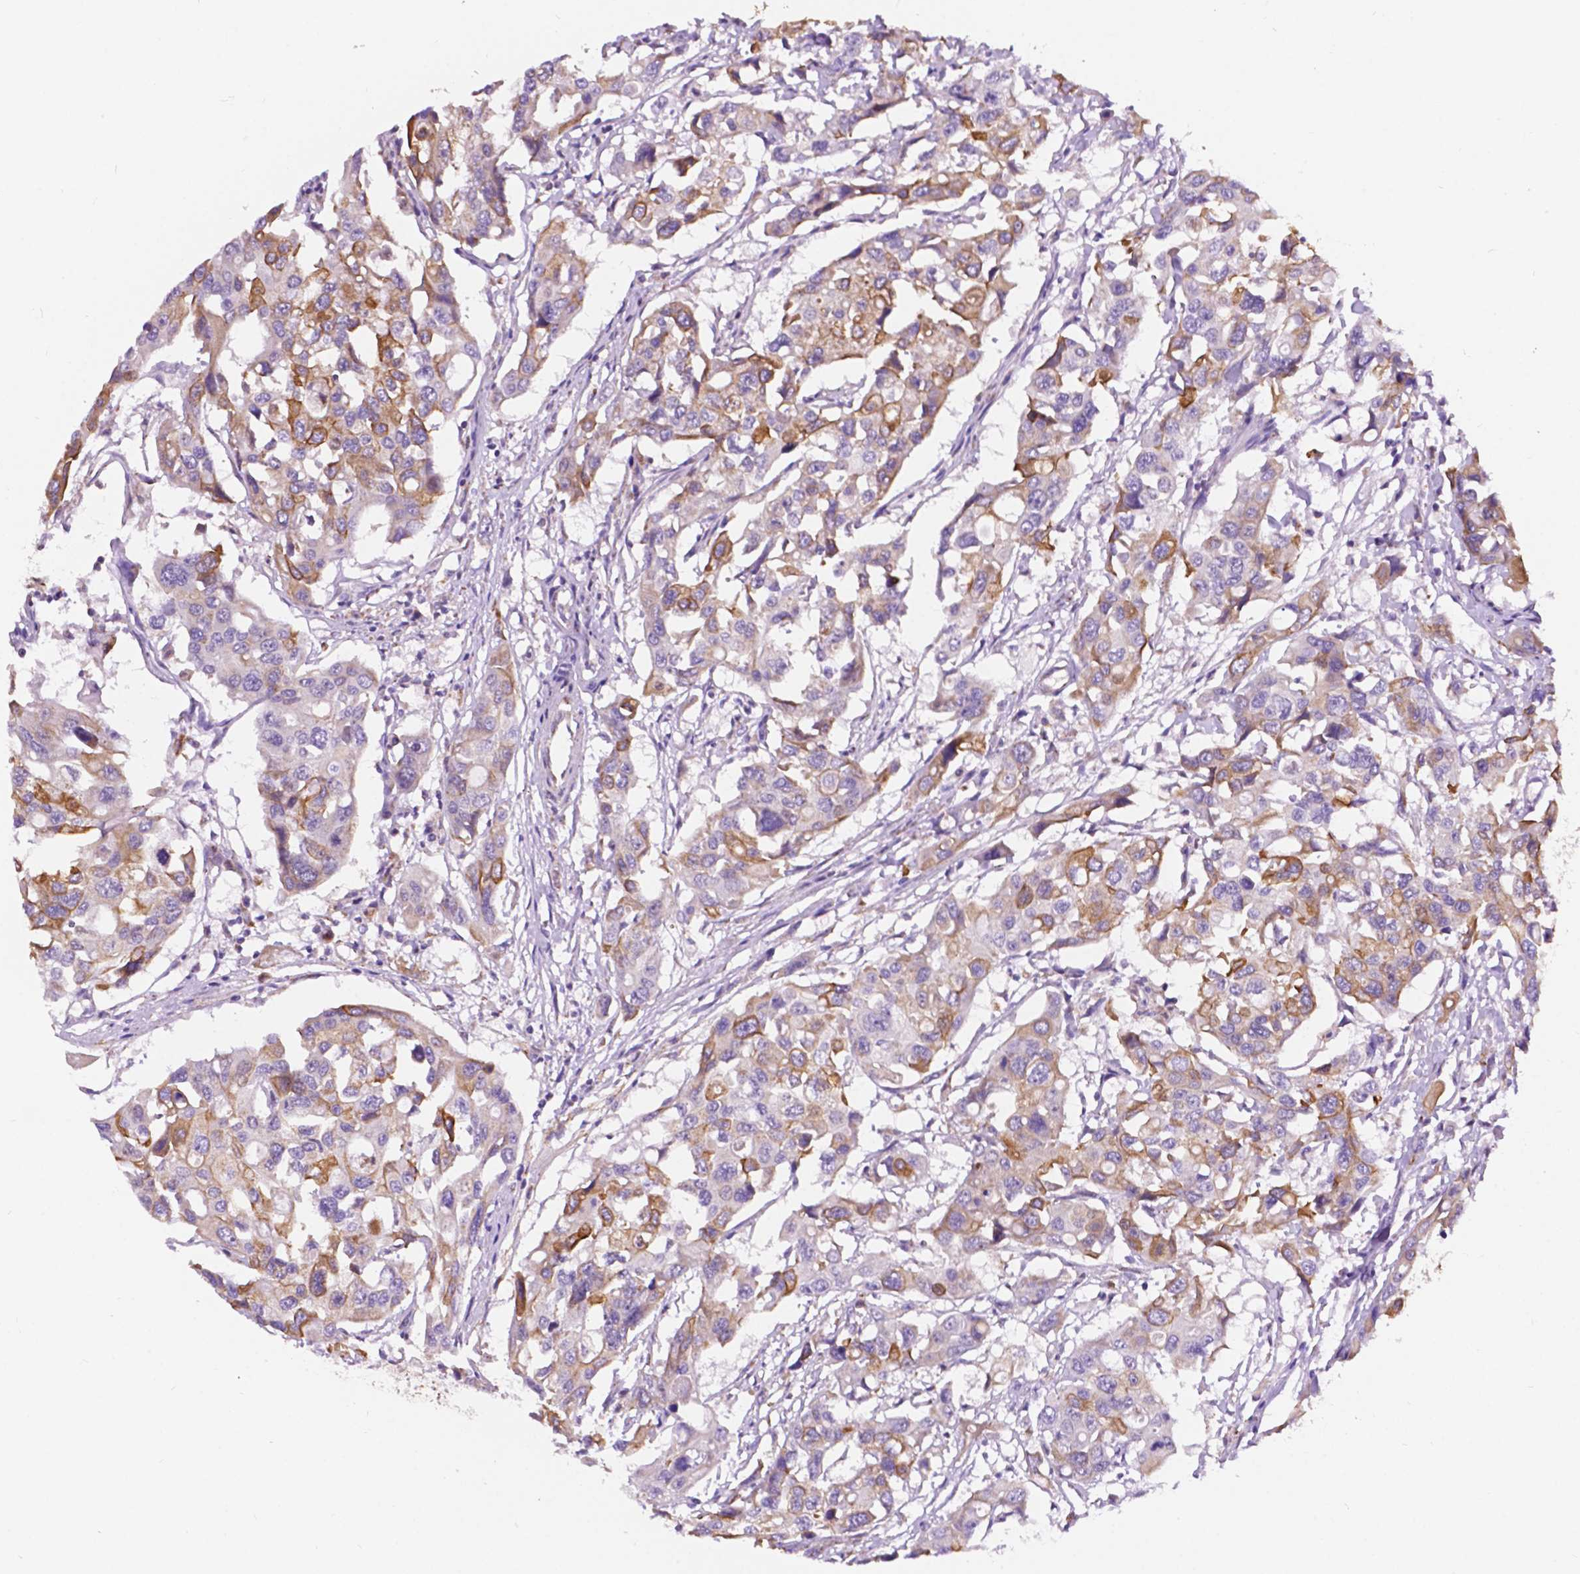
{"staining": {"intensity": "moderate", "quantity": "25%-75%", "location": "cytoplasmic/membranous"}, "tissue": "colorectal cancer", "cell_type": "Tumor cells", "image_type": "cancer", "snomed": [{"axis": "morphology", "description": "Adenocarcinoma, NOS"}, {"axis": "topography", "description": "Colon"}], "caption": "The immunohistochemical stain highlights moderate cytoplasmic/membranous positivity in tumor cells of colorectal cancer tissue. (brown staining indicates protein expression, while blue staining denotes nuclei).", "gene": "TRPV5", "patient": {"sex": "male", "age": 77}}